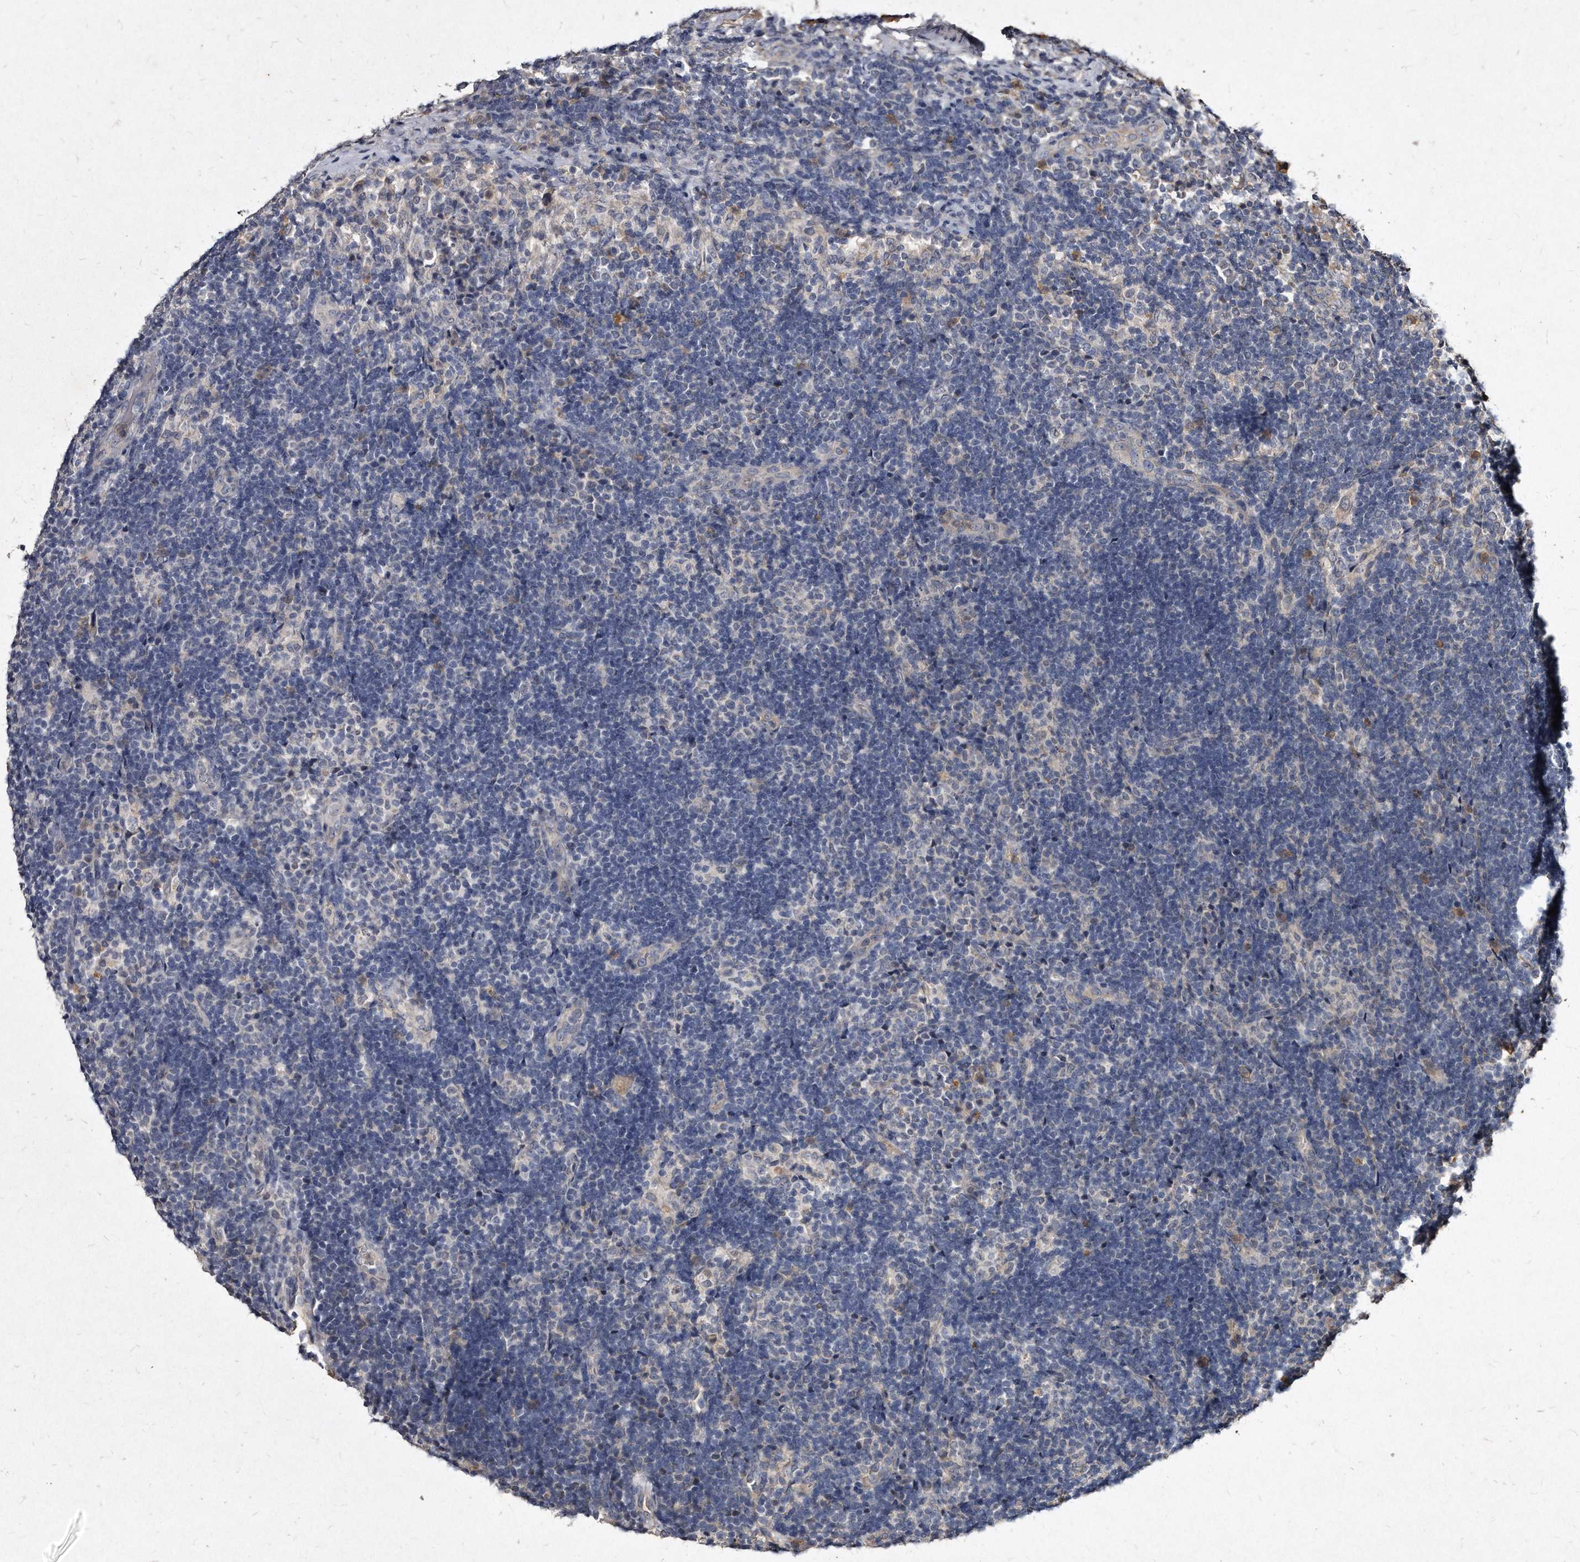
{"staining": {"intensity": "negative", "quantity": "none", "location": "none"}, "tissue": "lymph node", "cell_type": "Germinal center cells", "image_type": "normal", "snomed": [{"axis": "morphology", "description": "Normal tissue, NOS"}, {"axis": "topography", "description": "Lymph node"}], "caption": "The photomicrograph reveals no significant expression in germinal center cells of lymph node. (DAB immunohistochemistry with hematoxylin counter stain).", "gene": "KLHDC3", "patient": {"sex": "female", "age": 22}}